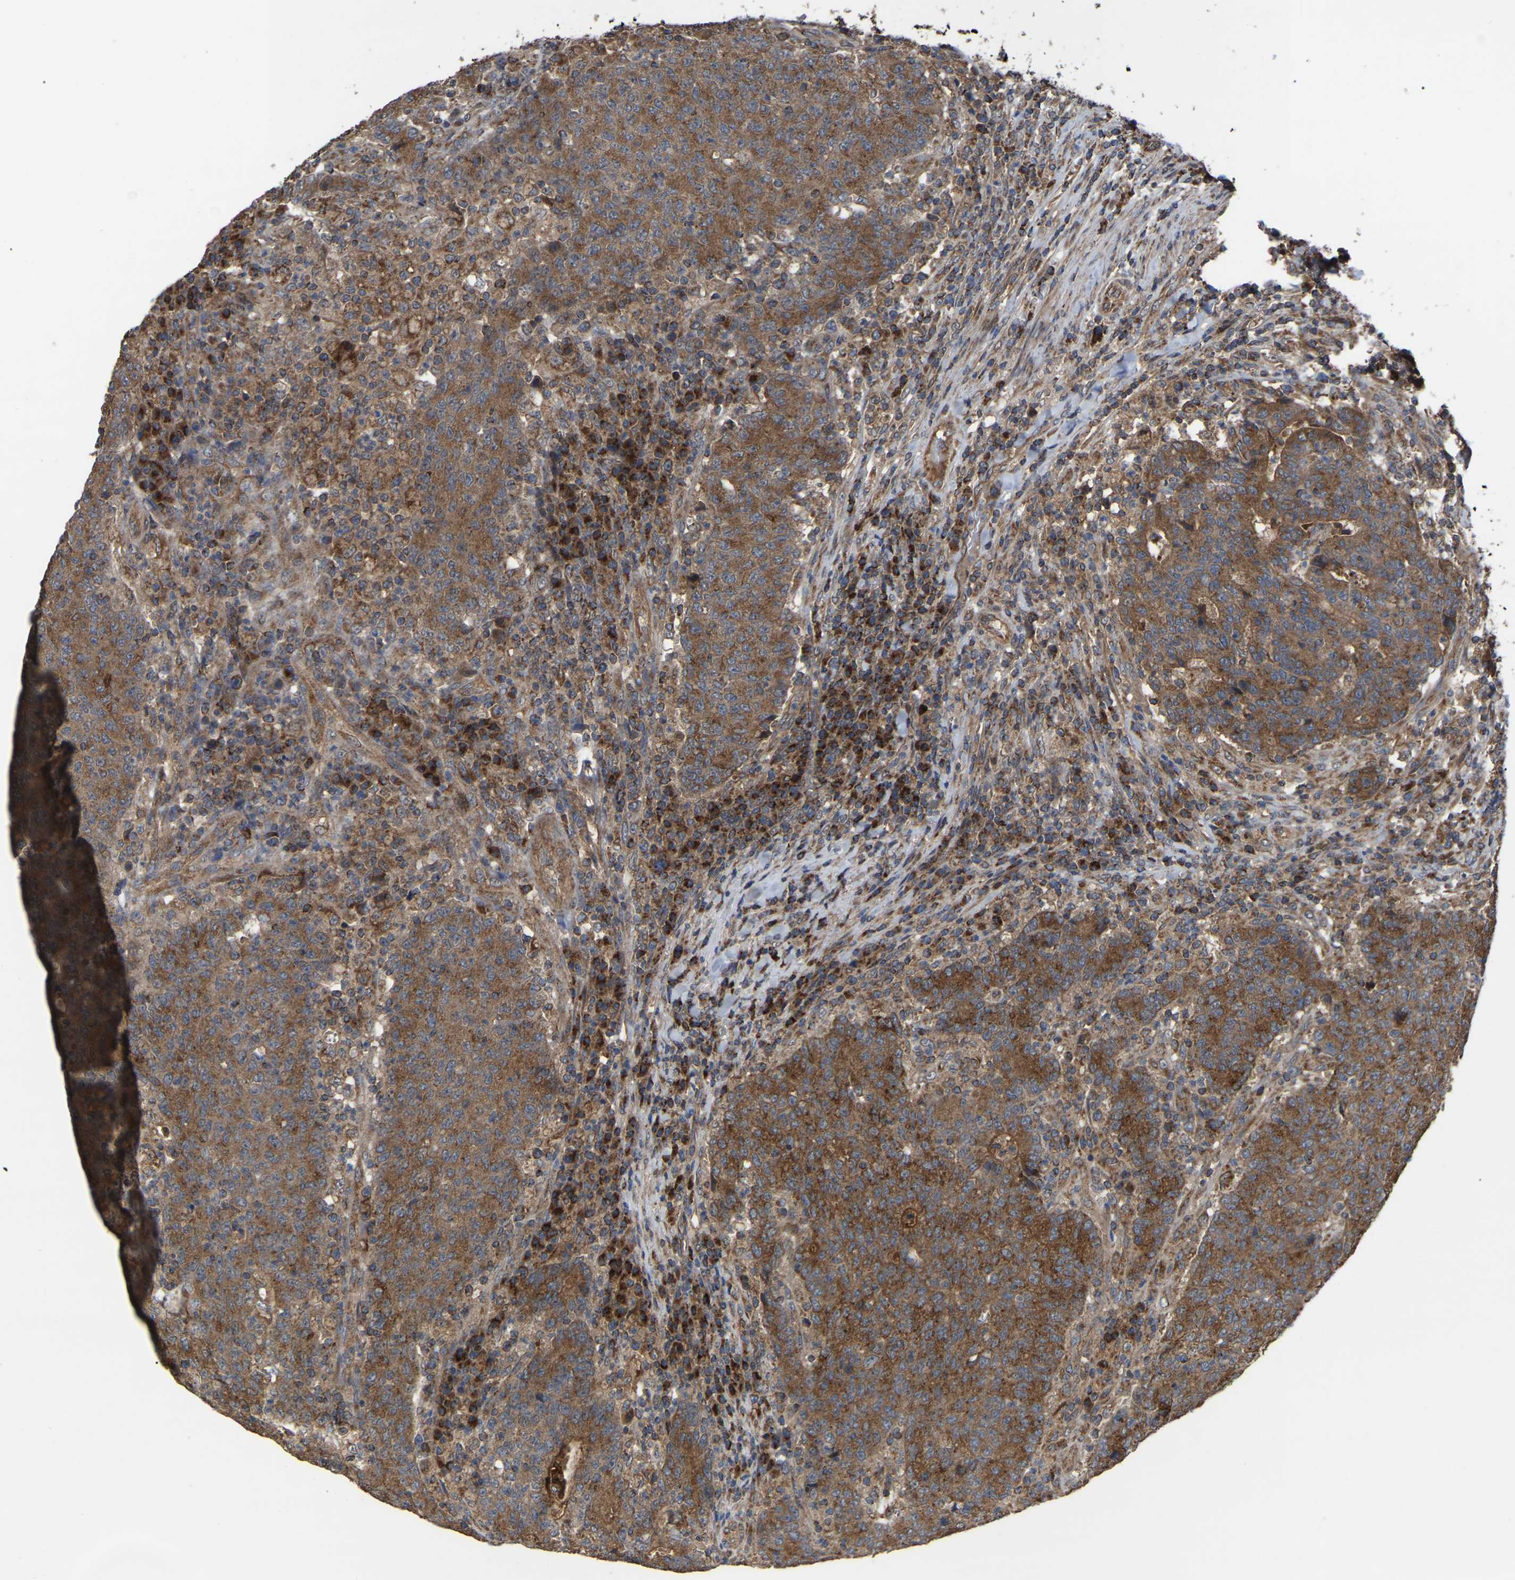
{"staining": {"intensity": "moderate", "quantity": "25%-75%", "location": "cytoplasmic/membranous"}, "tissue": "colorectal cancer", "cell_type": "Tumor cells", "image_type": "cancer", "snomed": [{"axis": "morphology", "description": "Adenocarcinoma, NOS"}, {"axis": "topography", "description": "Colon"}], "caption": "Colorectal adenocarcinoma stained with DAB (3,3'-diaminobenzidine) immunohistochemistry shows medium levels of moderate cytoplasmic/membranous positivity in about 25%-75% of tumor cells. The protein of interest is shown in brown color, while the nuclei are stained blue.", "gene": "GCC1", "patient": {"sex": "female", "age": 75}}